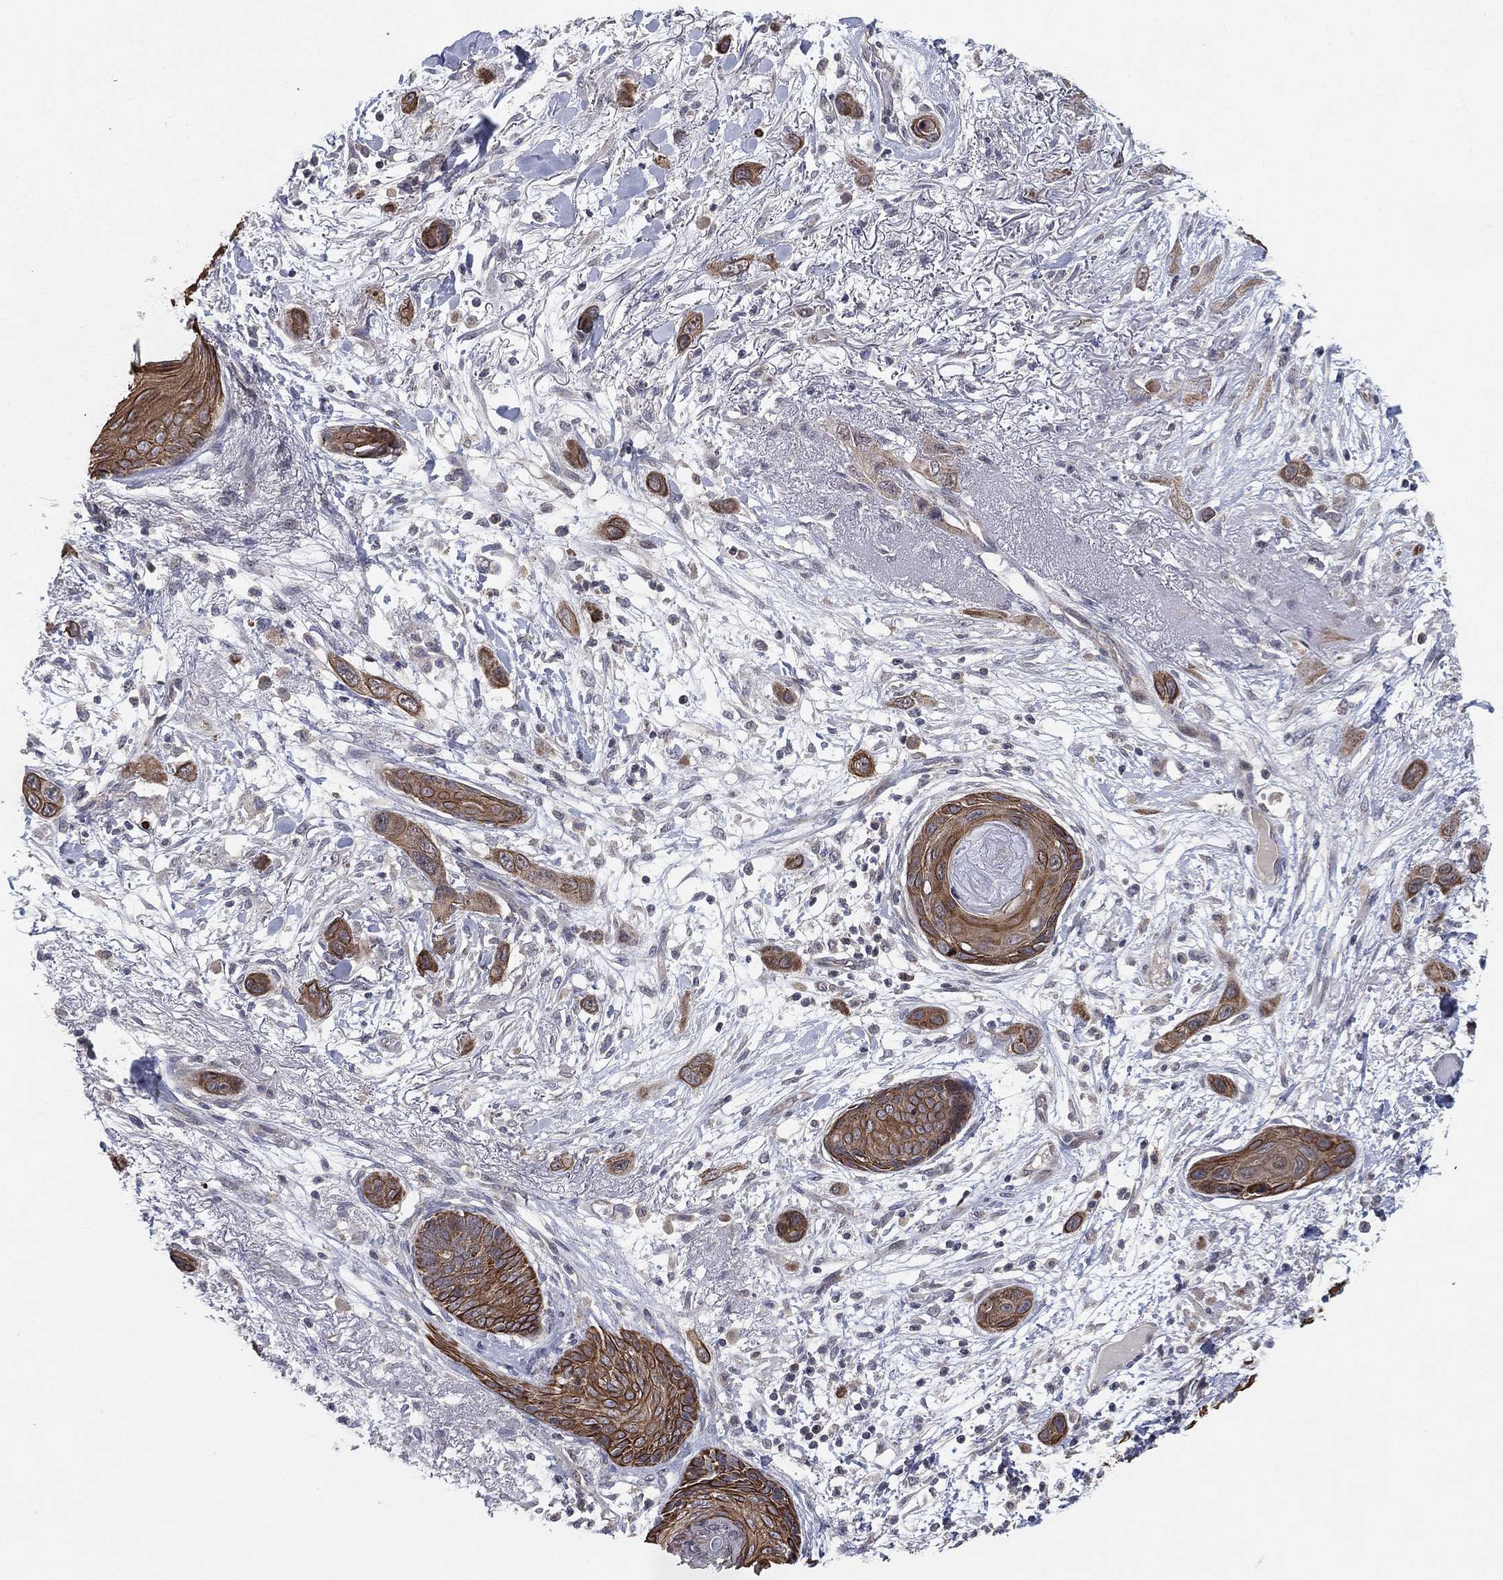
{"staining": {"intensity": "strong", "quantity": ">75%", "location": "cytoplasmic/membranous"}, "tissue": "skin cancer", "cell_type": "Tumor cells", "image_type": "cancer", "snomed": [{"axis": "morphology", "description": "Squamous cell carcinoma, NOS"}, {"axis": "topography", "description": "Skin"}], "caption": "Immunohistochemistry (IHC) (DAB) staining of human skin cancer (squamous cell carcinoma) displays strong cytoplasmic/membranous protein staining in approximately >75% of tumor cells. The protein of interest is stained brown, and the nuclei are stained in blue (DAB IHC with brightfield microscopy, high magnification).", "gene": "KAT14", "patient": {"sex": "male", "age": 79}}